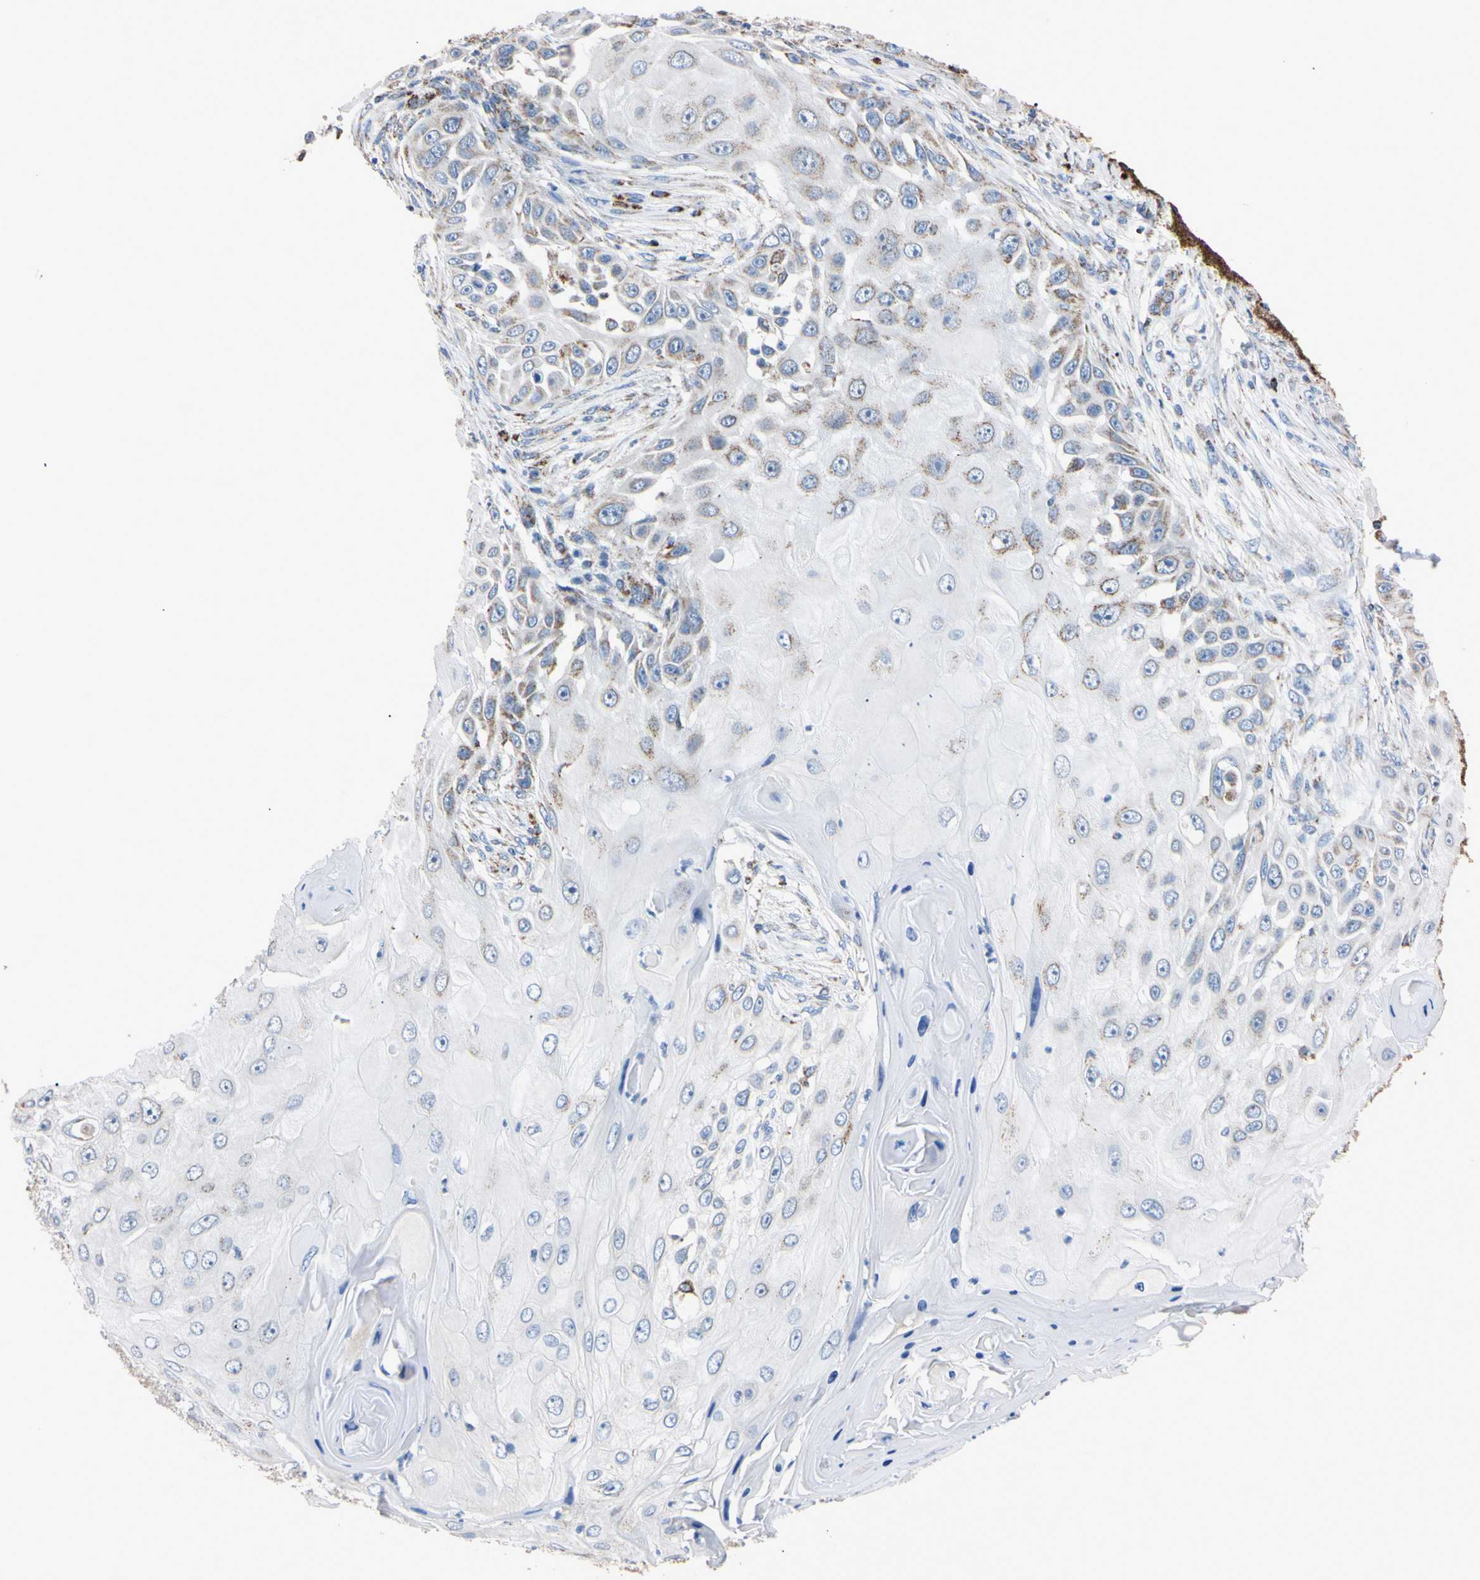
{"staining": {"intensity": "moderate", "quantity": "<25%", "location": "cytoplasmic/membranous"}, "tissue": "skin cancer", "cell_type": "Tumor cells", "image_type": "cancer", "snomed": [{"axis": "morphology", "description": "Squamous cell carcinoma, NOS"}, {"axis": "topography", "description": "Skin"}], "caption": "Human skin cancer stained with a brown dye demonstrates moderate cytoplasmic/membranous positive positivity in approximately <25% of tumor cells.", "gene": "CLPP", "patient": {"sex": "female", "age": 44}}